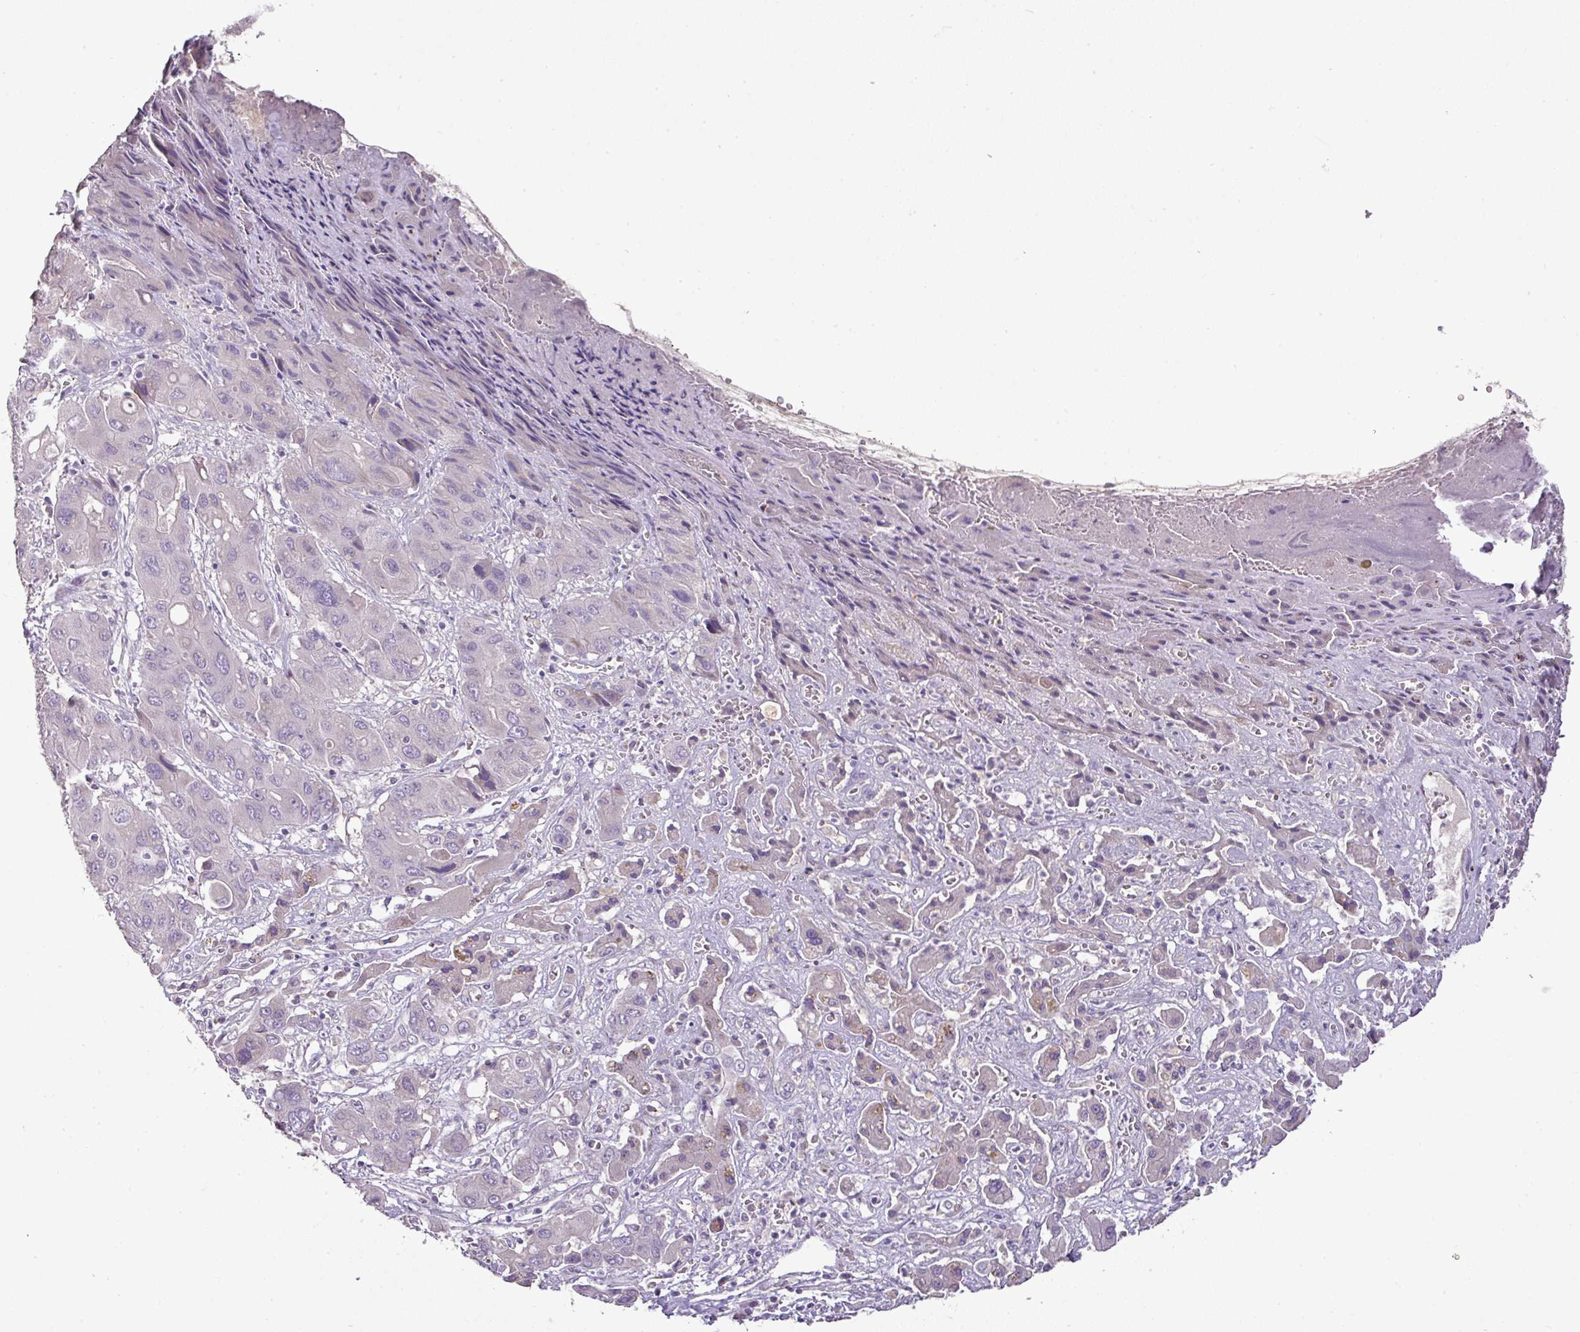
{"staining": {"intensity": "negative", "quantity": "none", "location": "none"}, "tissue": "liver cancer", "cell_type": "Tumor cells", "image_type": "cancer", "snomed": [{"axis": "morphology", "description": "Cholangiocarcinoma"}, {"axis": "topography", "description": "Liver"}], "caption": "High magnification brightfield microscopy of cholangiocarcinoma (liver) stained with DAB (3,3'-diaminobenzidine) (brown) and counterstained with hematoxylin (blue): tumor cells show no significant expression. (Immunohistochemistry (ihc), brightfield microscopy, high magnification).", "gene": "BRINP2", "patient": {"sex": "male", "age": 67}}